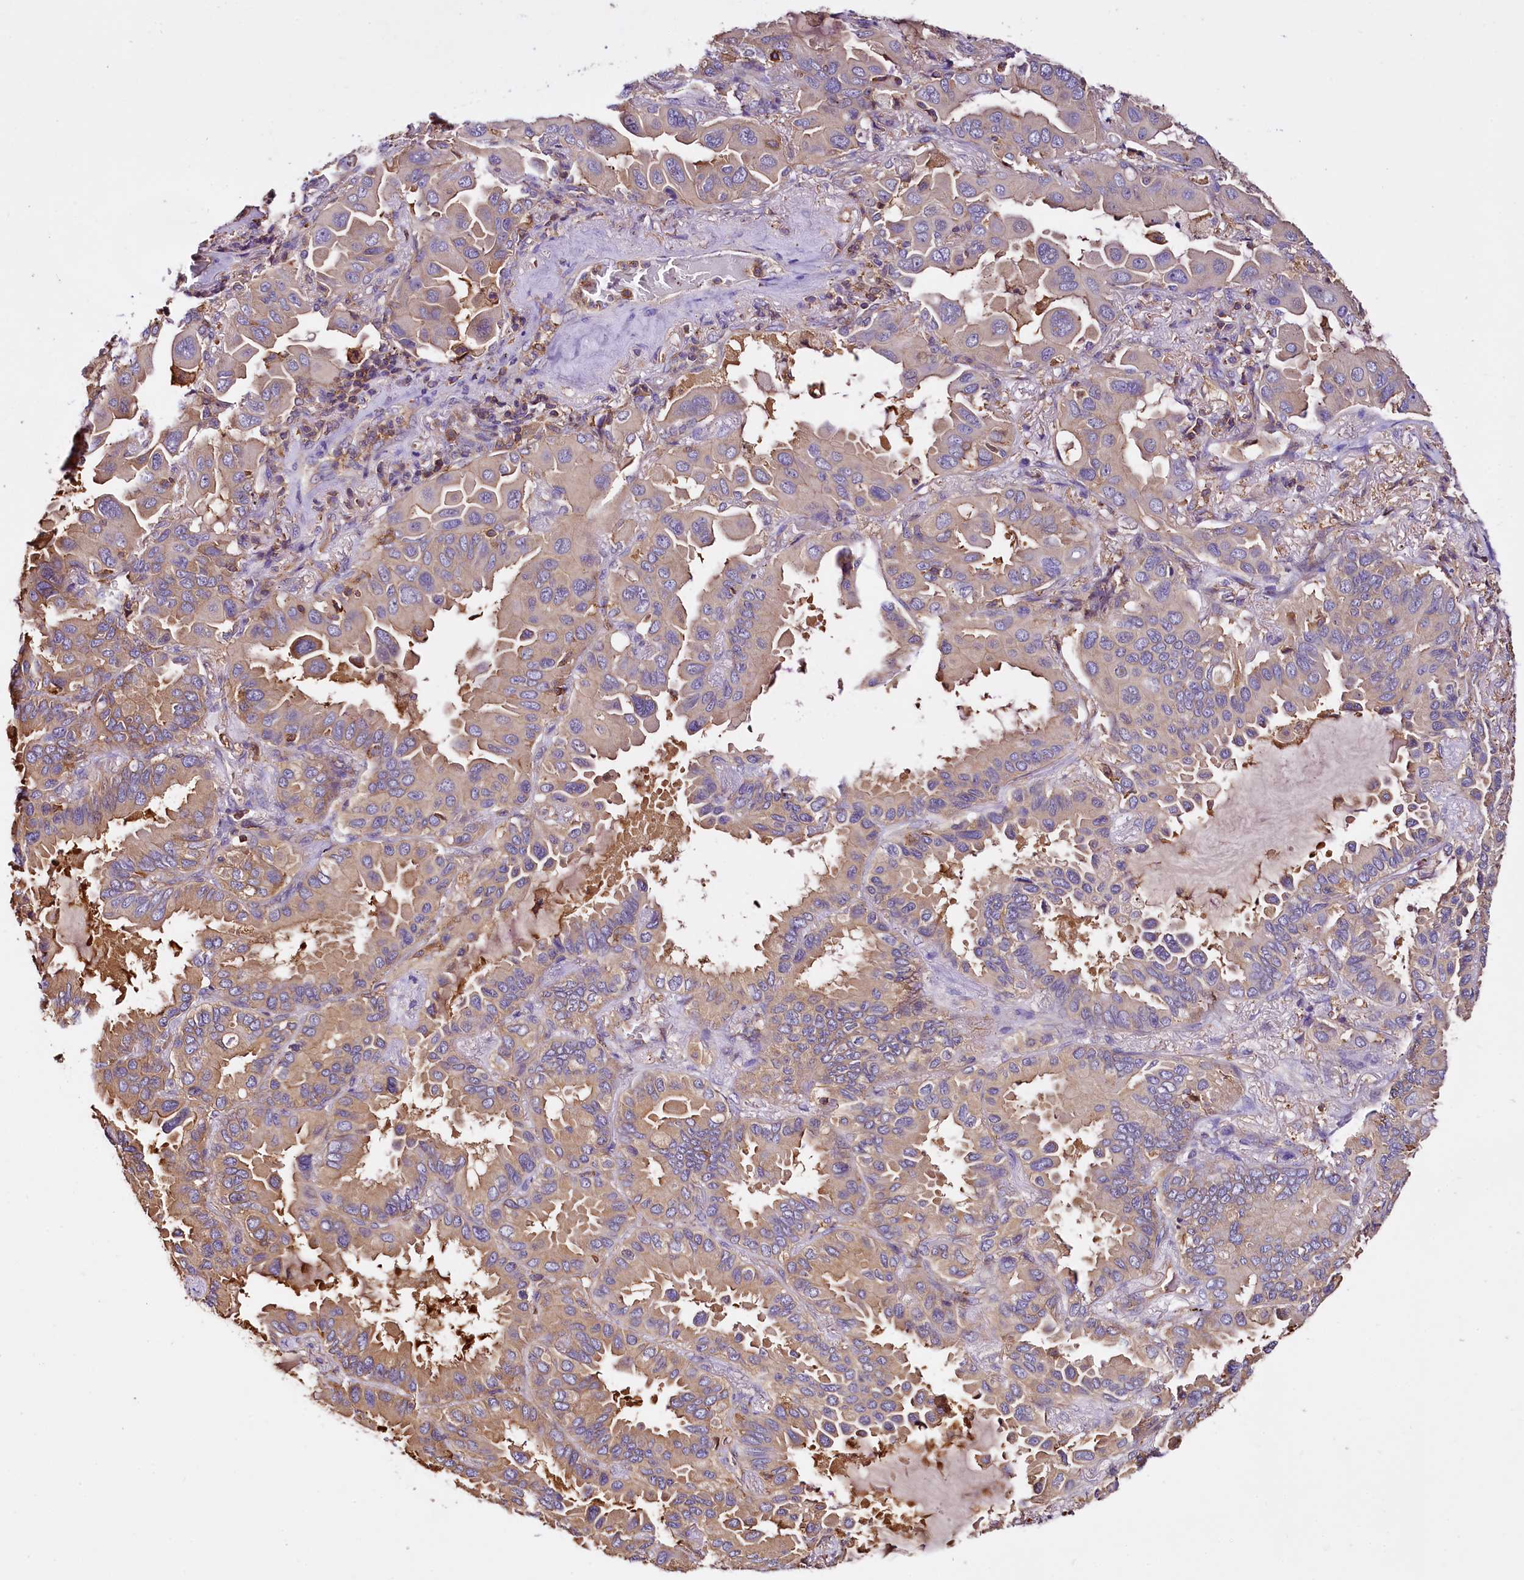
{"staining": {"intensity": "weak", "quantity": ">75%", "location": "cytoplasmic/membranous"}, "tissue": "lung cancer", "cell_type": "Tumor cells", "image_type": "cancer", "snomed": [{"axis": "morphology", "description": "Adenocarcinoma, NOS"}, {"axis": "topography", "description": "Lung"}], "caption": "An image of adenocarcinoma (lung) stained for a protein exhibits weak cytoplasmic/membranous brown staining in tumor cells.", "gene": "RARS2", "patient": {"sex": "male", "age": 64}}